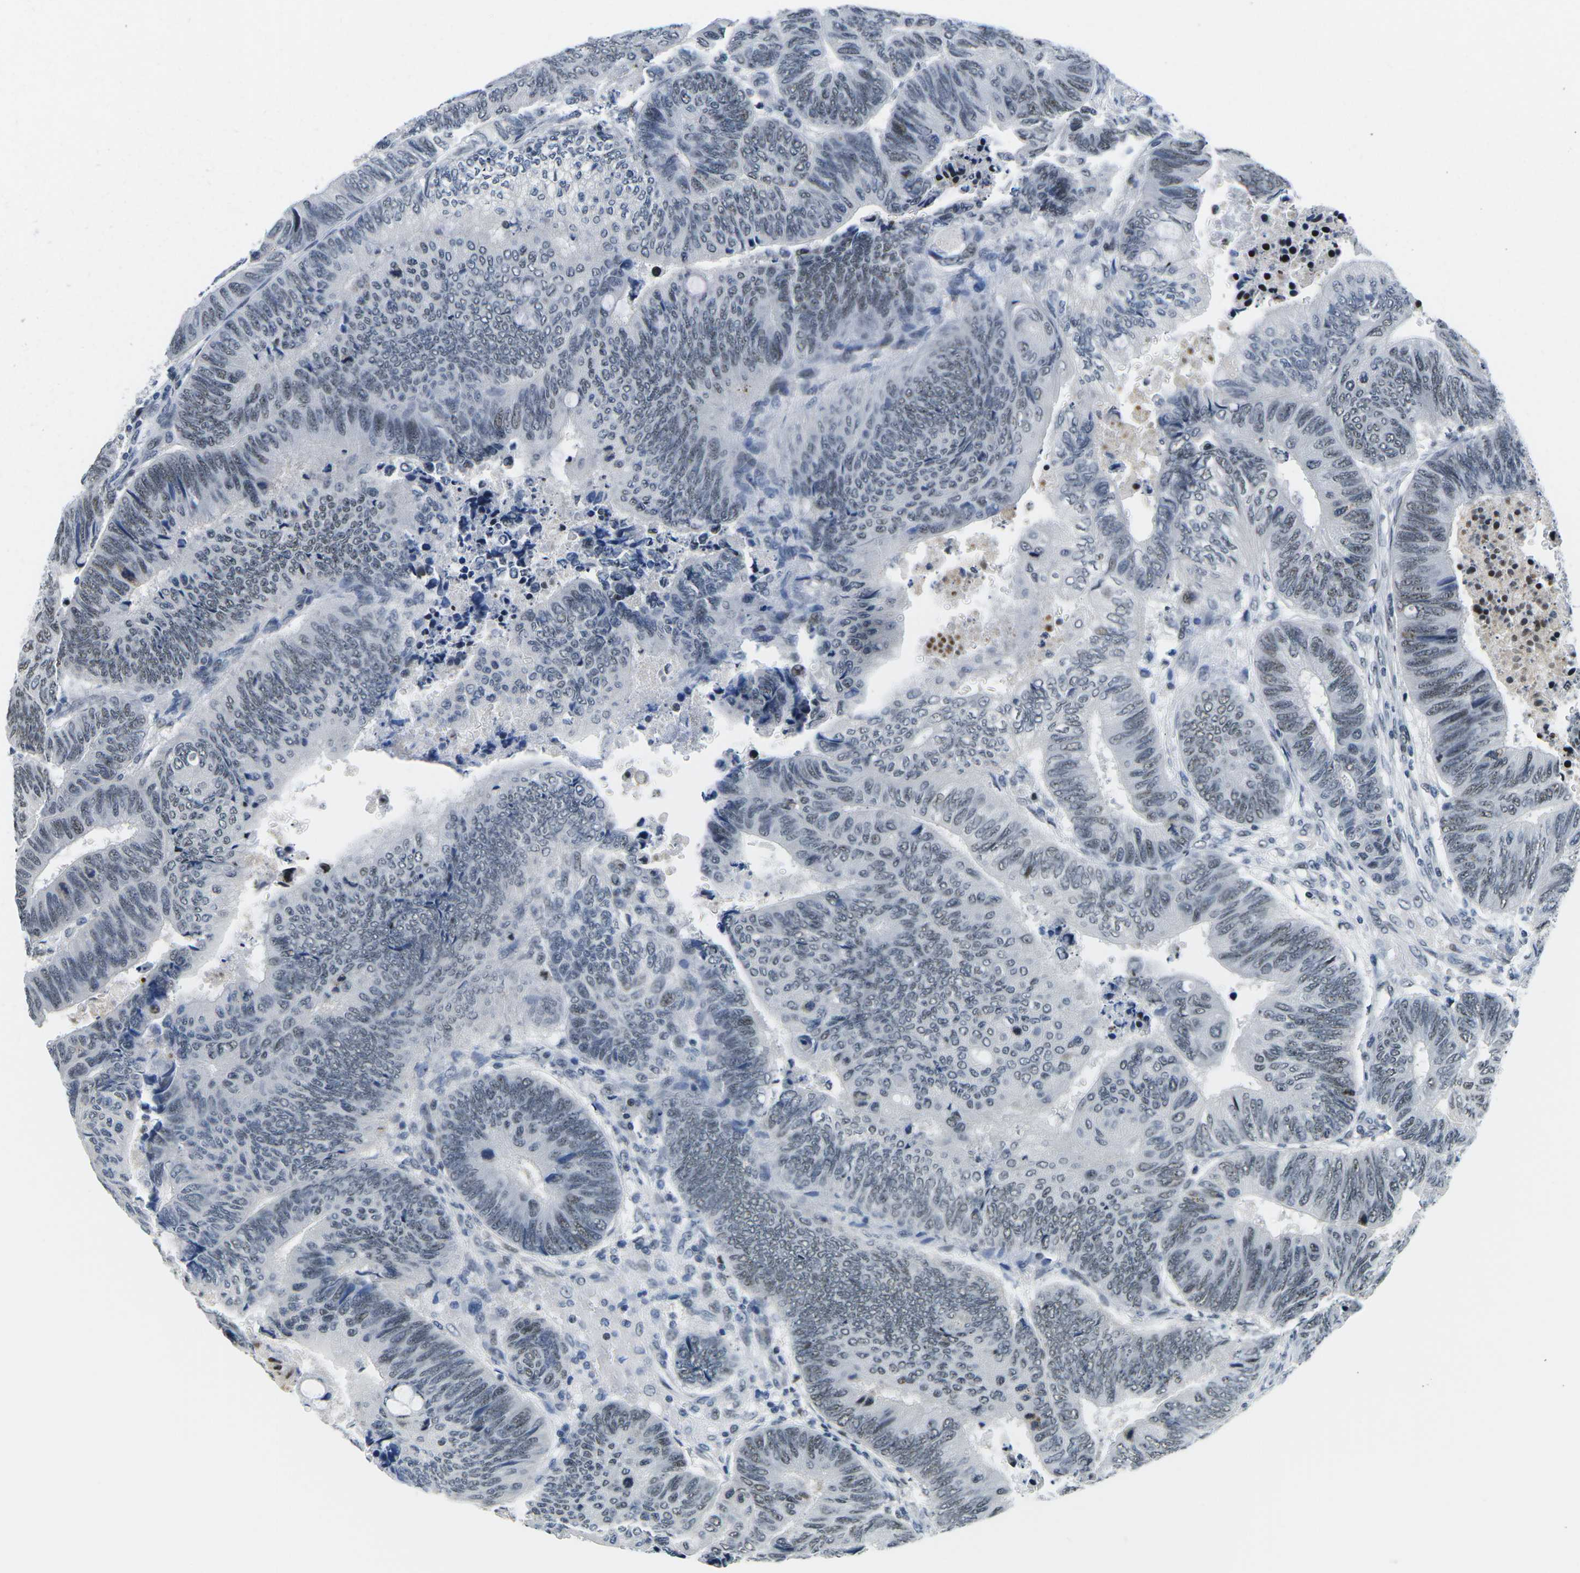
{"staining": {"intensity": "moderate", "quantity": "25%-75%", "location": "nuclear"}, "tissue": "colorectal cancer", "cell_type": "Tumor cells", "image_type": "cancer", "snomed": [{"axis": "morphology", "description": "Normal tissue, NOS"}, {"axis": "morphology", "description": "Adenocarcinoma, NOS"}, {"axis": "topography", "description": "Rectum"}, {"axis": "topography", "description": "Peripheral nerve tissue"}], "caption": "Moderate nuclear protein expression is present in about 25%-75% of tumor cells in colorectal cancer (adenocarcinoma). The protein is shown in brown color, while the nuclei are stained blue.", "gene": "PRPF8", "patient": {"sex": "male", "age": 92}}